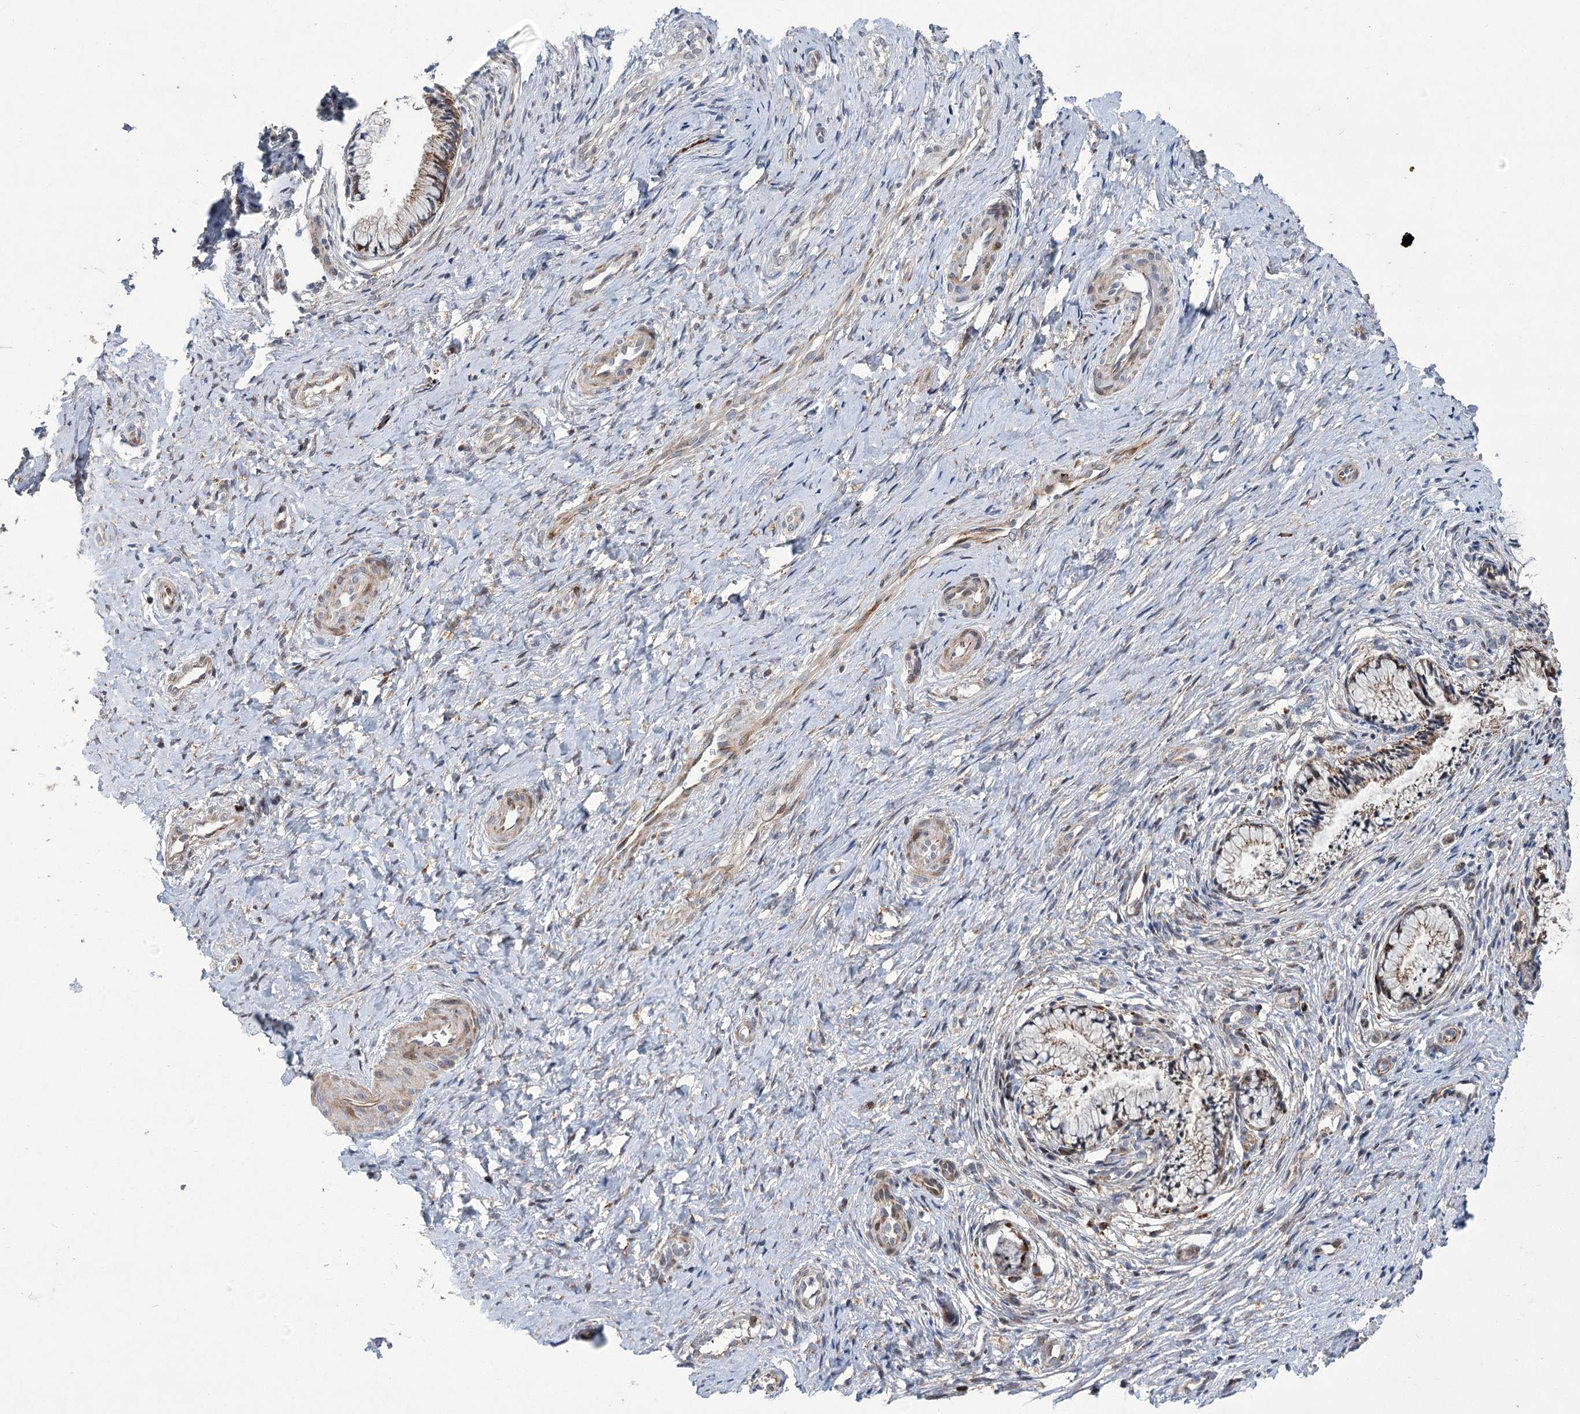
{"staining": {"intensity": "weak", "quantity": "<25%", "location": "cytoplasmic/membranous"}, "tissue": "cervix", "cell_type": "Glandular cells", "image_type": "normal", "snomed": [{"axis": "morphology", "description": "Normal tissue, NOS"}, {"axis": "topography", "description": "Cervix"}], "caption": "This is a photomicrograph of immunohistochemistry (IHC) staining of unremarkable cervix, which shows no positivity in glandular cells. The staining was performed using DAB to visualize the protein expression in brown, while the nuclei were stained in blue with hematoxylin (Magnification: 20x).", "gene": "GCNT4", "patient": {"sex": "female", "age": 36}}